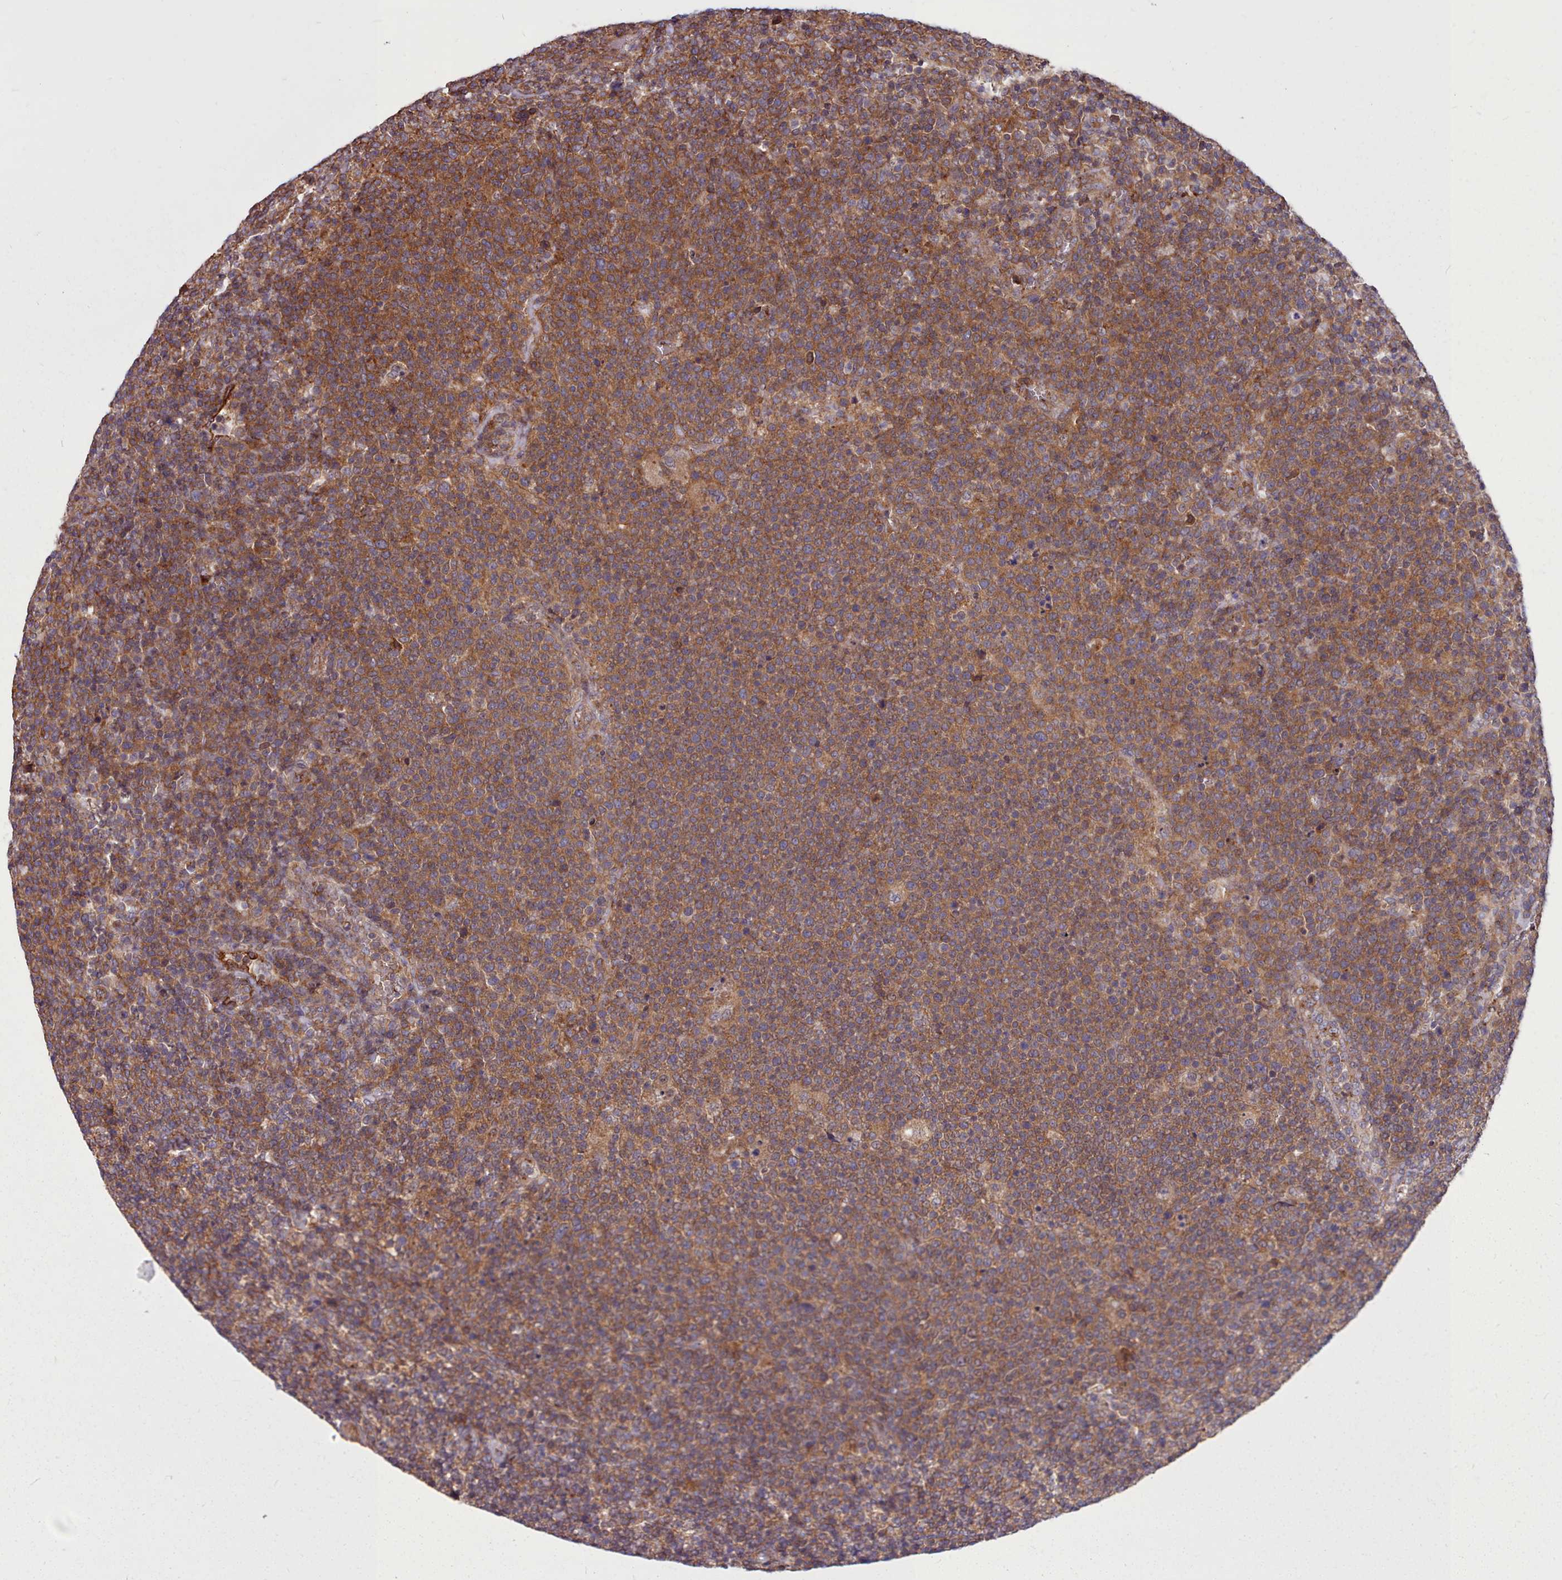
{"staining": {"intensity": "moderate", "quantity": ">75%", "location": "cytoplasmic/membranous"}, "tissue": "lymphoma", "cell_type": "Tumor cells", "image_type": "cancer", "snomed": [{"axis": "morphology", "description": "Malignant lymphoma, non-Hodgkin's type, High grade"}, {"axis": "topography", "description": "Lymph node"}], "caption": "Lymphoma stained with a brown dye shows moderate cytoplasmic/membranous positive staining in approximately >75% of tumor cells.", "gene": "STUB1", "patient": {"sex": "male", "age": 61}}